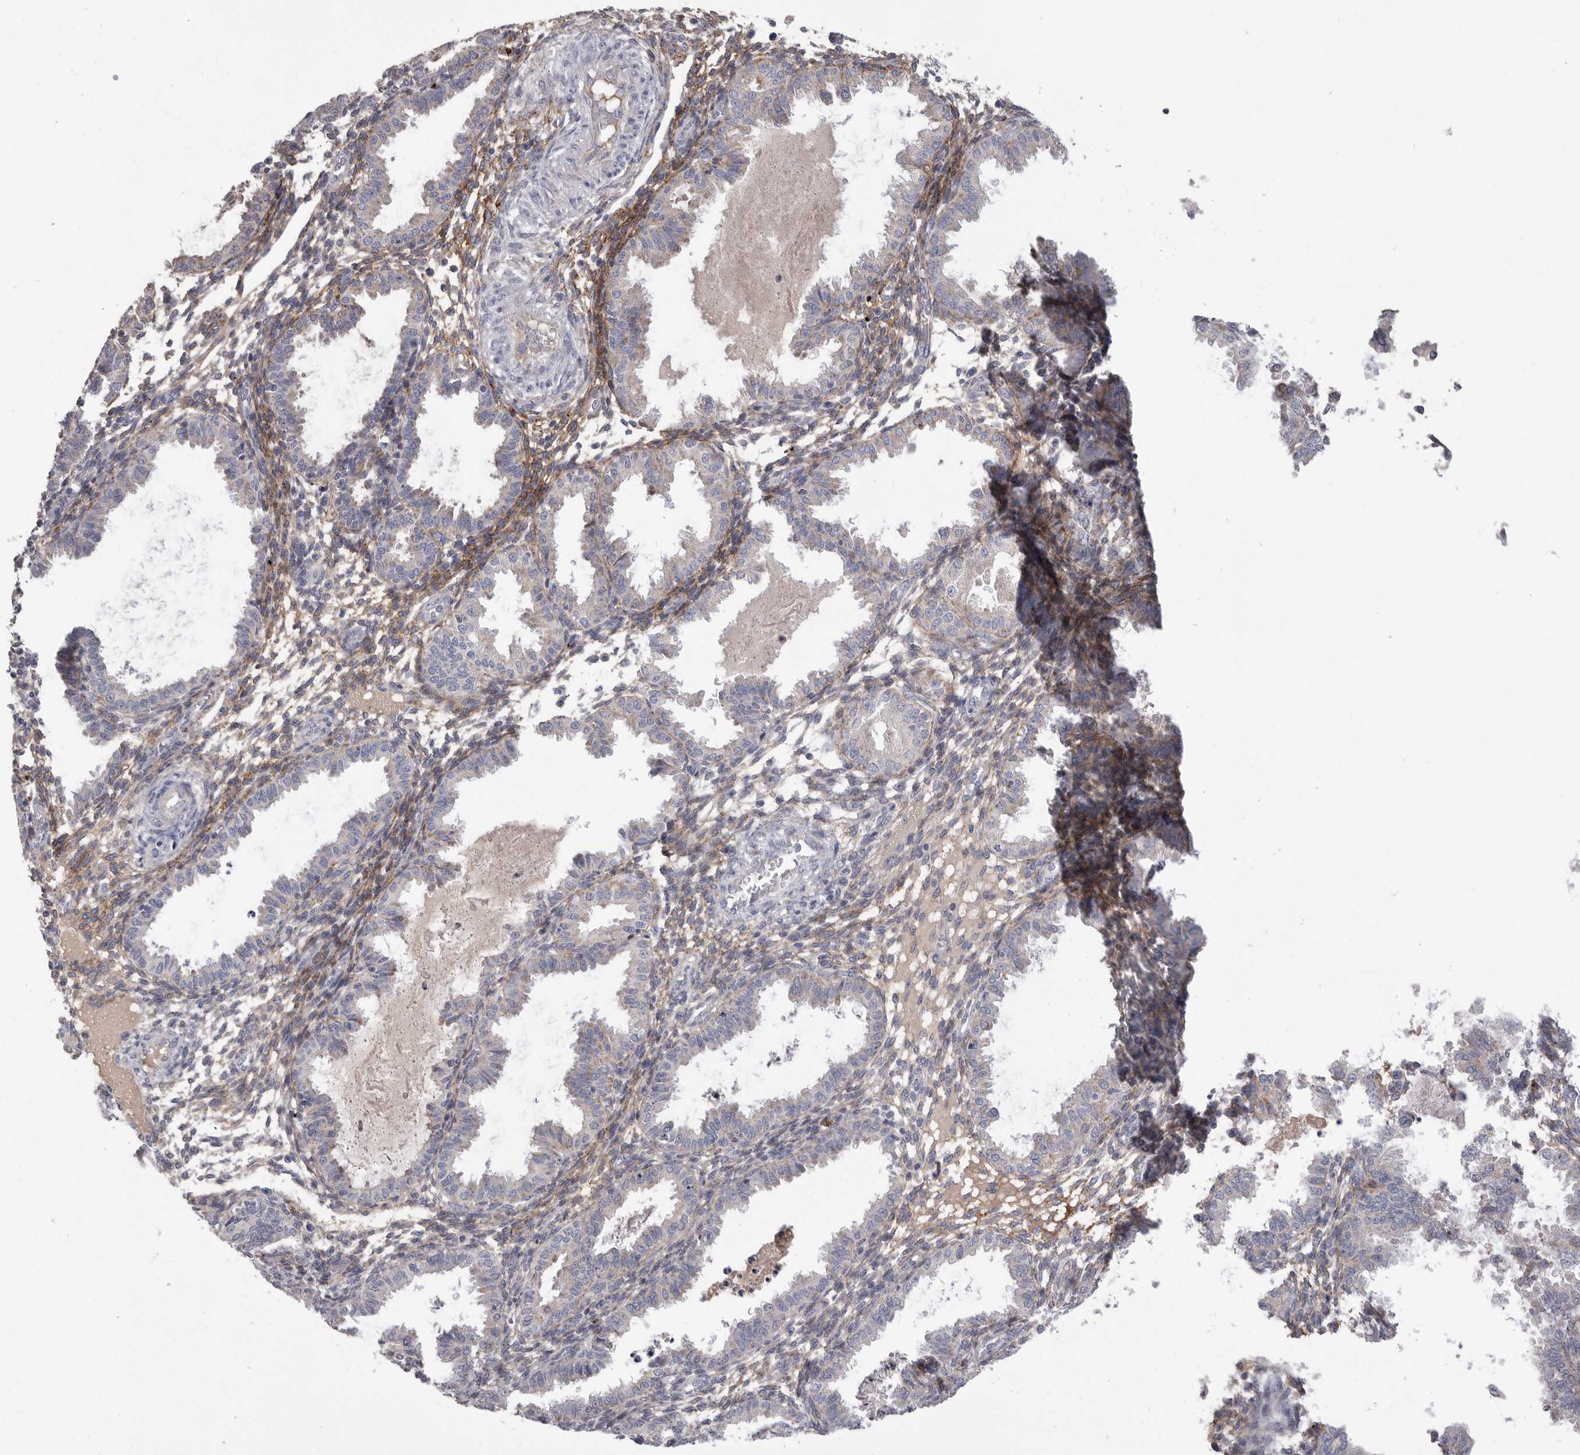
{"staining": {"intensity": "moderate", "quantity": "<25%", "location": "cytoplasmic/membranous"}, "tissue": "endometrium", "cell_type": "Cells in endometrial stroma", "image_type": "normal", "snomed": [{"axis": "morphology", "description": "Normal tissue, NOS"}, {"axis": "topography", "description": "Endometrium"}], "caption": "A high-resolution image shows IHC staining of normal endometrium, which demonstrates moderate cytoplasmic/membranous expression in about <25% of cells in endometrial stroma. (IHC, brightfield microscopy, high magnification).", "gene": "SDC3", "patient": {"sex": "female", "age": 33}}